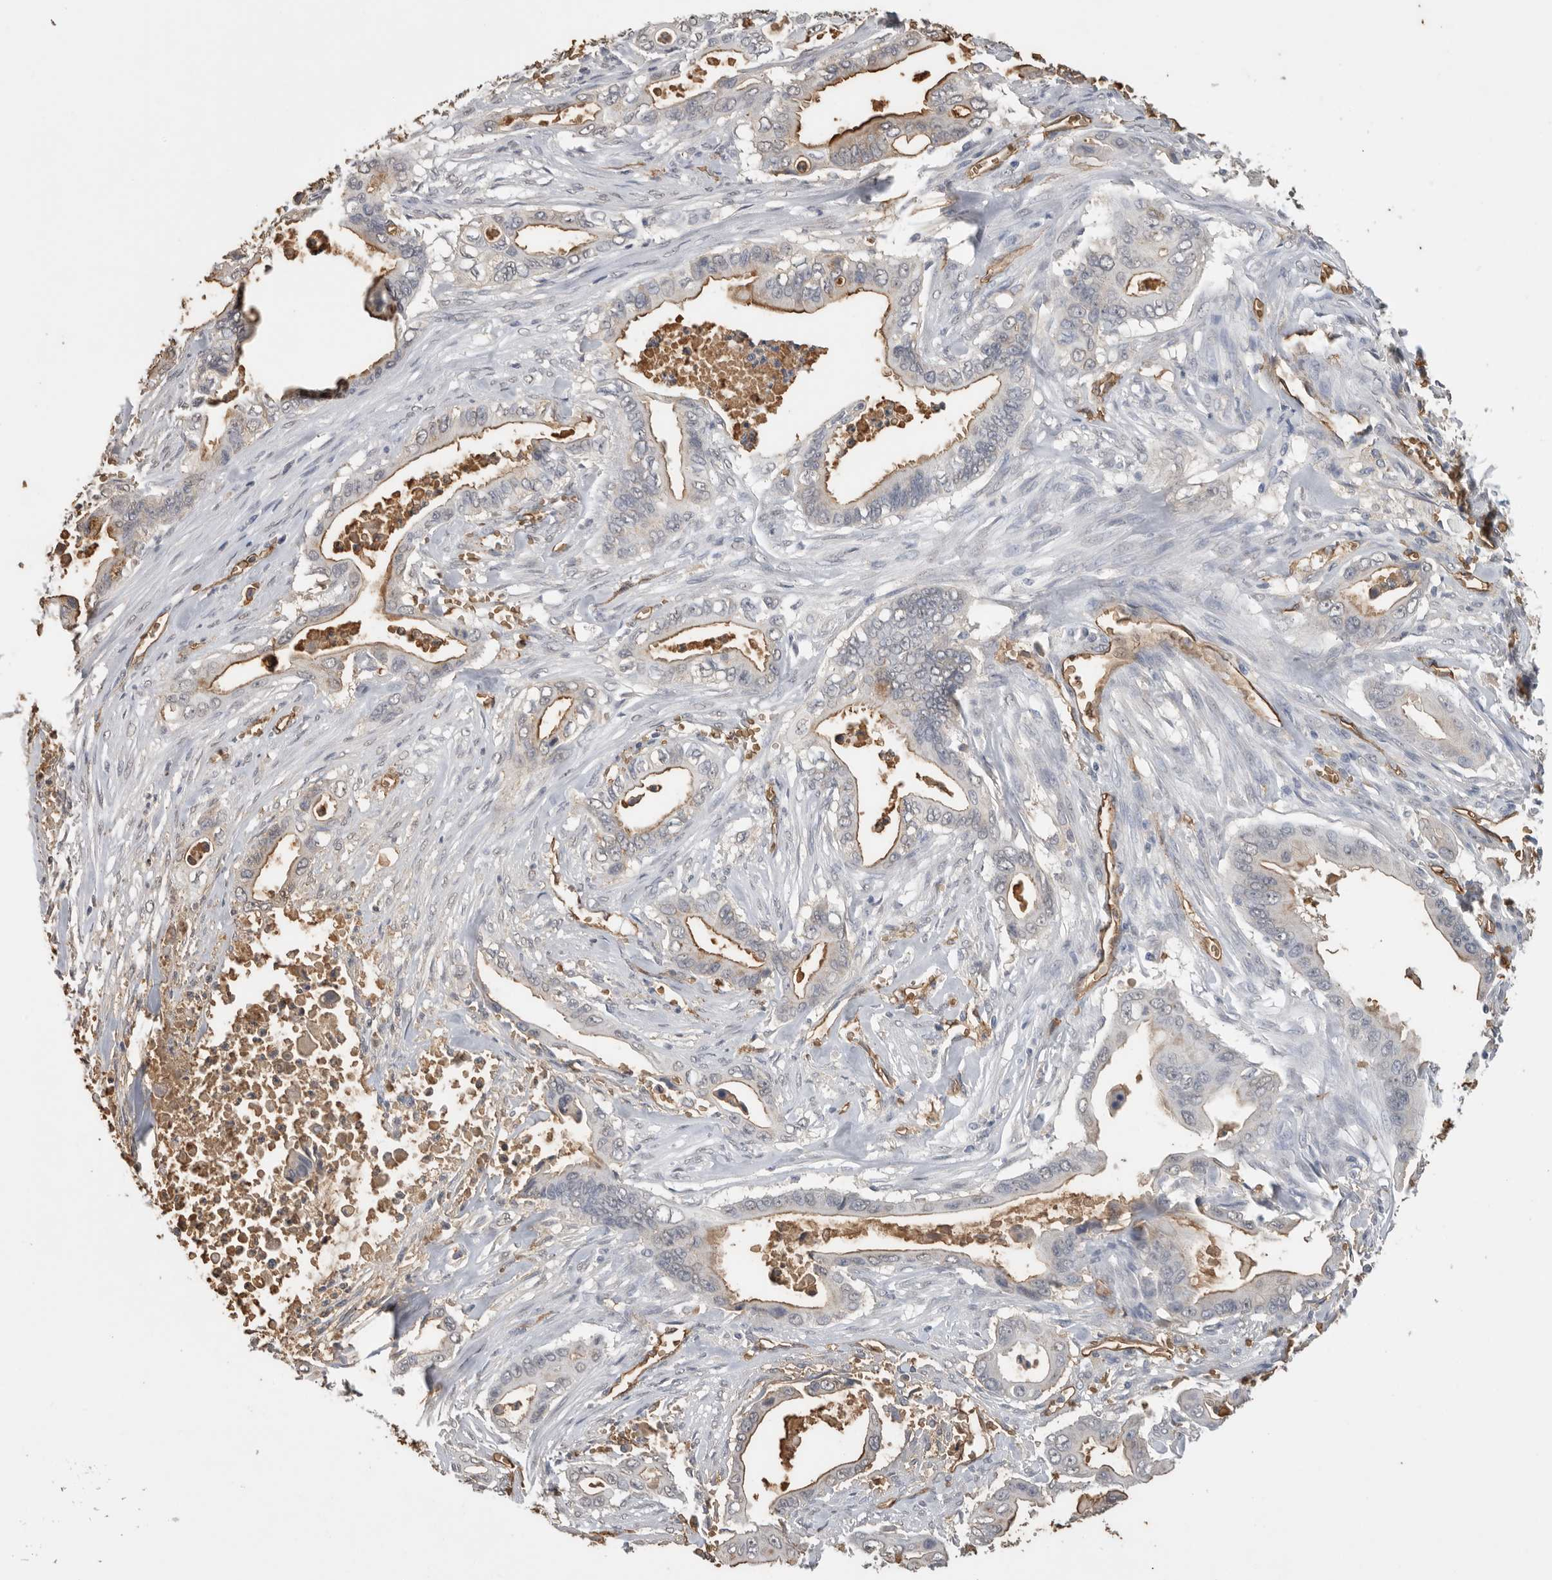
{"staining": {"intensity": "moderate", "quantity": "<25%", "location": "cytoplasmic/membranous"}, "tissue": "pancreatic cancer", "cell_type": "Tumor cells", "image_type": "cancer", "snomed": [{"axis": "morphology", "description": "Adenocarcinoma, NOS"}, {"axis": "topography", "description": "Pancreas"}], "caption": "This micrograph reveals immunohistochemistry staining of human pancreatic adenocarcinoma, with low moderate cytoplasmic/membranous expression in approximately <25% of tumor cells.", "gene": "IL27", "patient": {"sex": "male", "age": 59}}